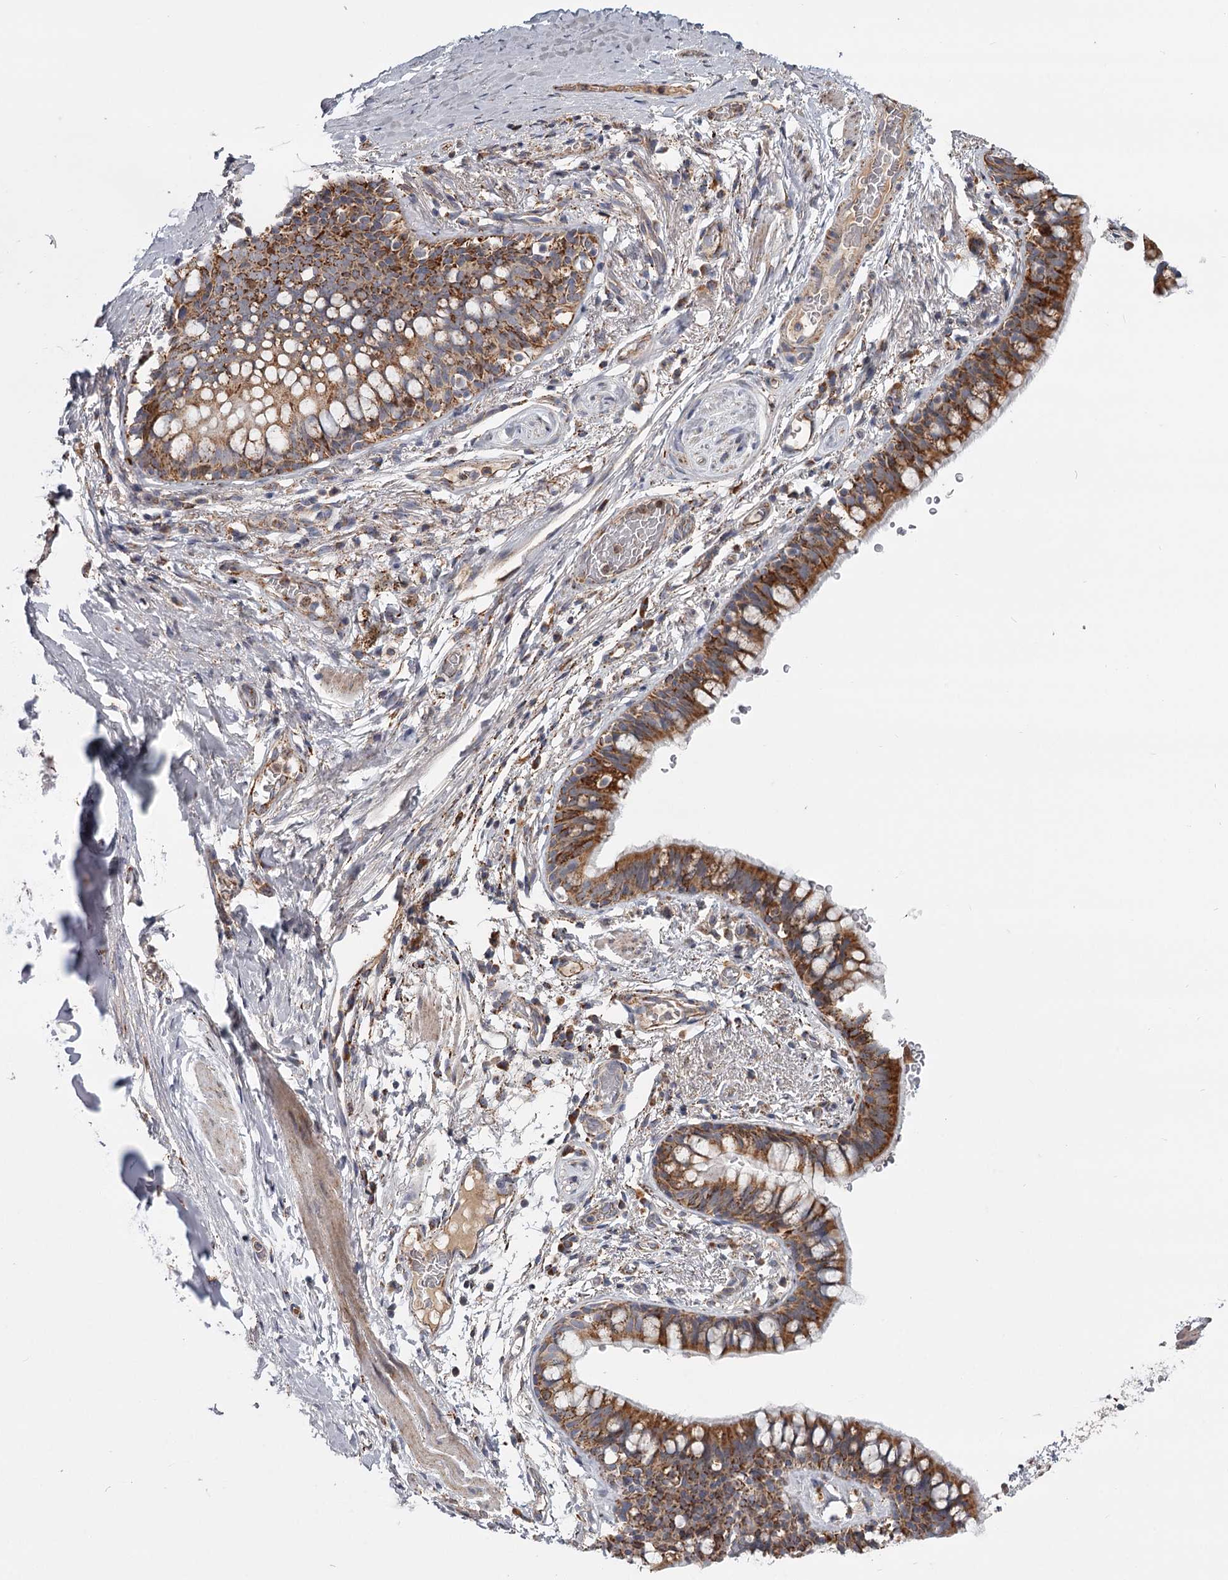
{"staining": {"intensity": "moderate", "quantity": ">75%", "location": "cytoplasmic/membranous"}, "tissue": "bronchus", "cell_type": "Respiratory epithelial cells", "image_type": "normal", "snomed": [{"axis": "morphology", "description": "Normal tissue, NOS"}, {"axis": "topography", "description": "Cartilage tissue"}, {"axis": "topography", "description": "Bronchus"}], "caption": "Respiratory epithelial cells show medium levels of moderate cytoplasmic/membranous expression in about >75% of cells in normal human bronchus.", "gene": "CDC123", "patient": {"sex": "female", "age": 36}}